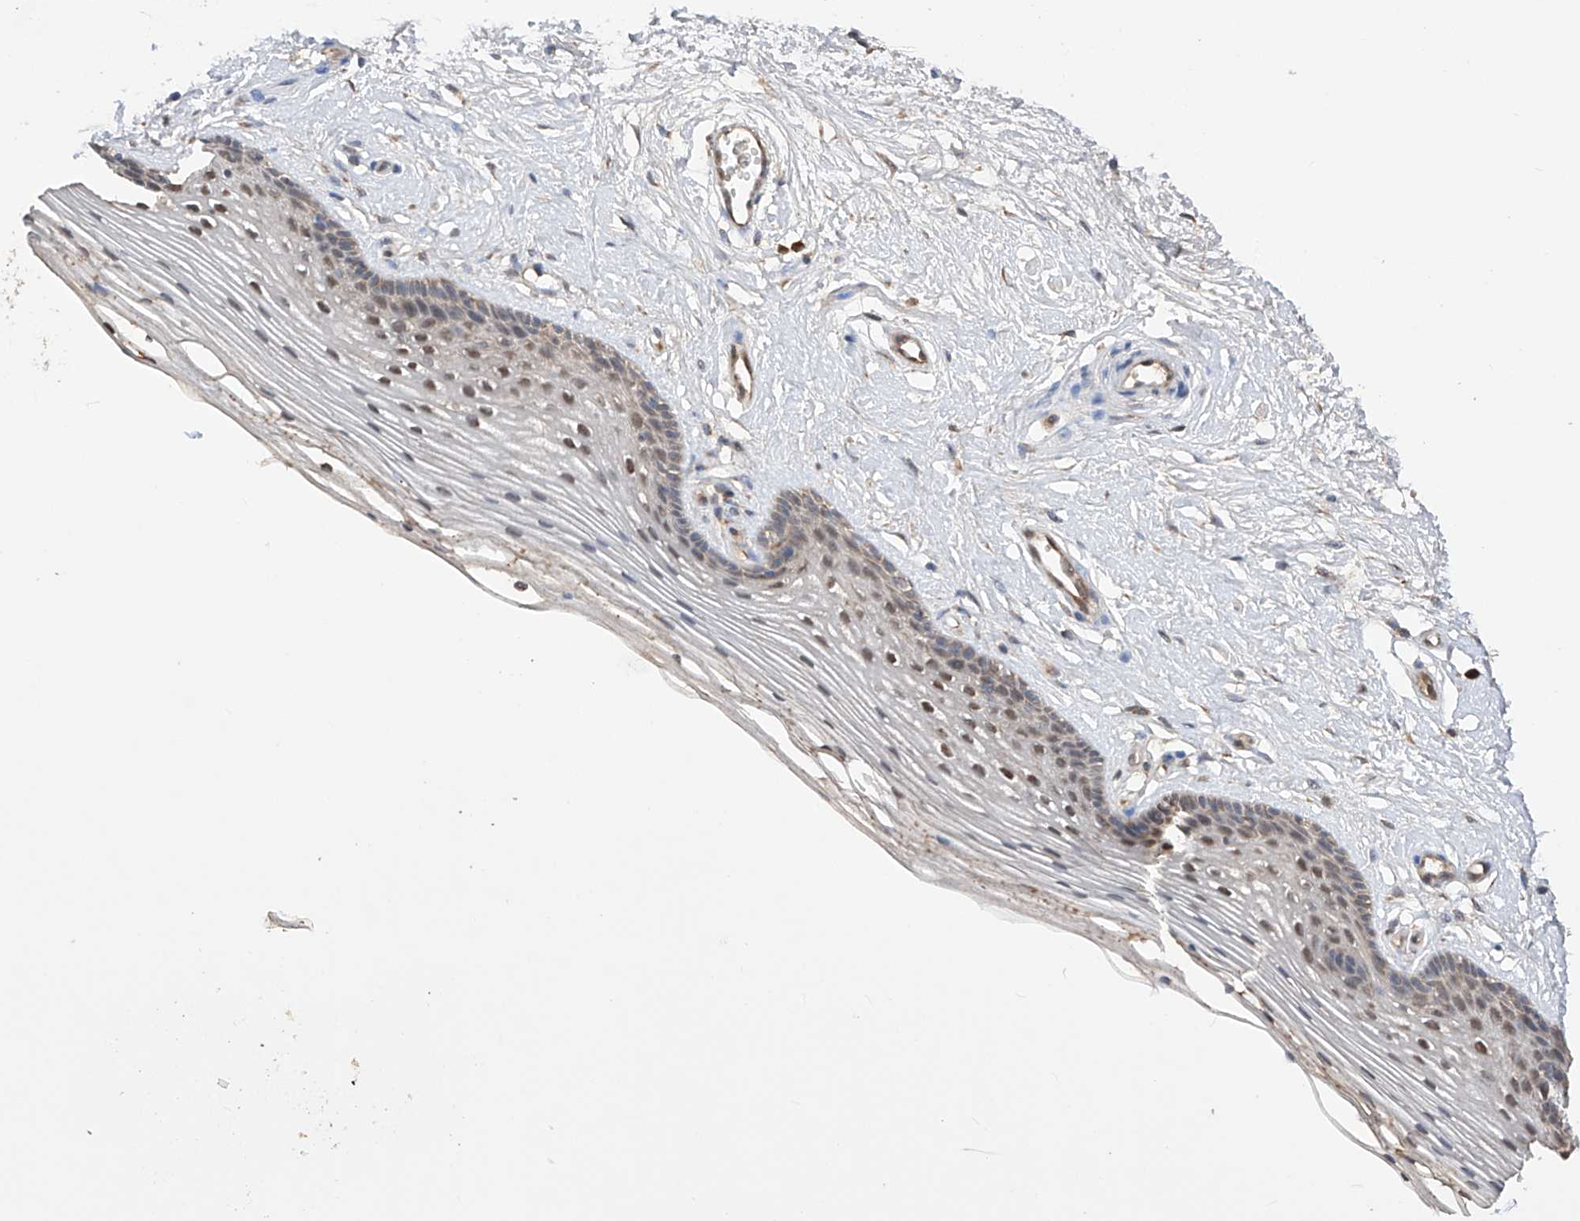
{"staining": {"intensity": "moderate", "quantity": "25%-75%", "location": "cytoplasmic/membranous,nuclear"}, "tissue": "vagina", "cell_type": "Squamous epithelial cells", "image_type": "normal", "snomed": [{"axis": "morphology", "description": "Normal tissue, NOS"}, {"axis": "topography", "description": "Vagina"}], "caption": "Human vagina stained with a brown dye reveals moderate cytoplasmic/membranous,nuclear positive expression in about 25%-75% of squamous epithelial cells.", "gene": "SDHAF4", "patient": {"sex": "female", "age": 46}}